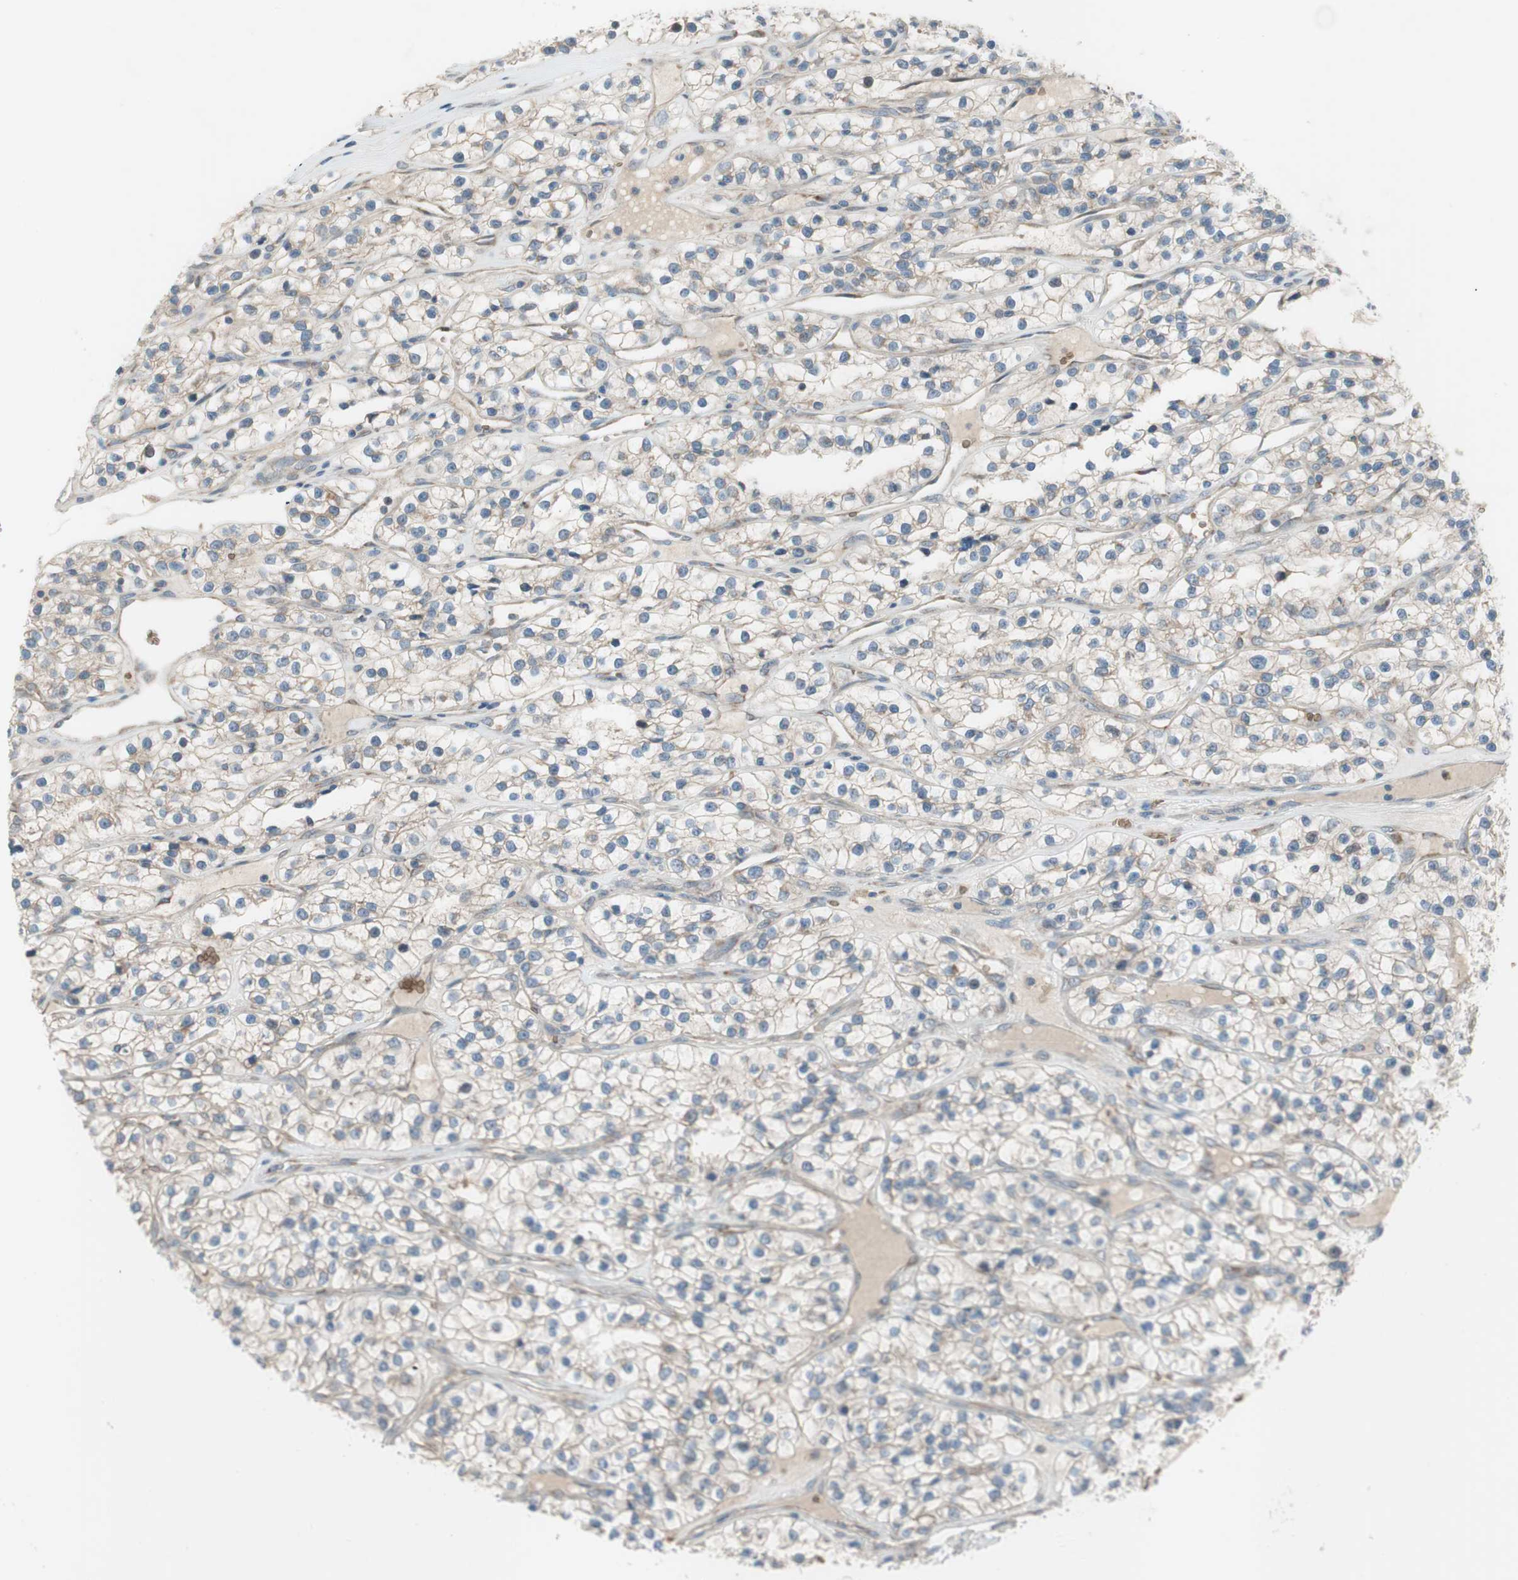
{"staining": {"intensity": "negative", "quantity": "none", "location": "none"}, "tissue": "renal cancer", "cell_type": "Tumor cells", "image_type": "cancer", "snomed": [{"axis": "morphology", "description": "Adenocarcinoma, NOS"}, {"axis": "topography", "description": "Kidney"}], "caption": "DAB immunohistochemical staining of human renal adenocarcinoma exhibits no significant staining in tumor cells.", "gene": "GYPC", "patient": {"sex": "female", "age": 57}}